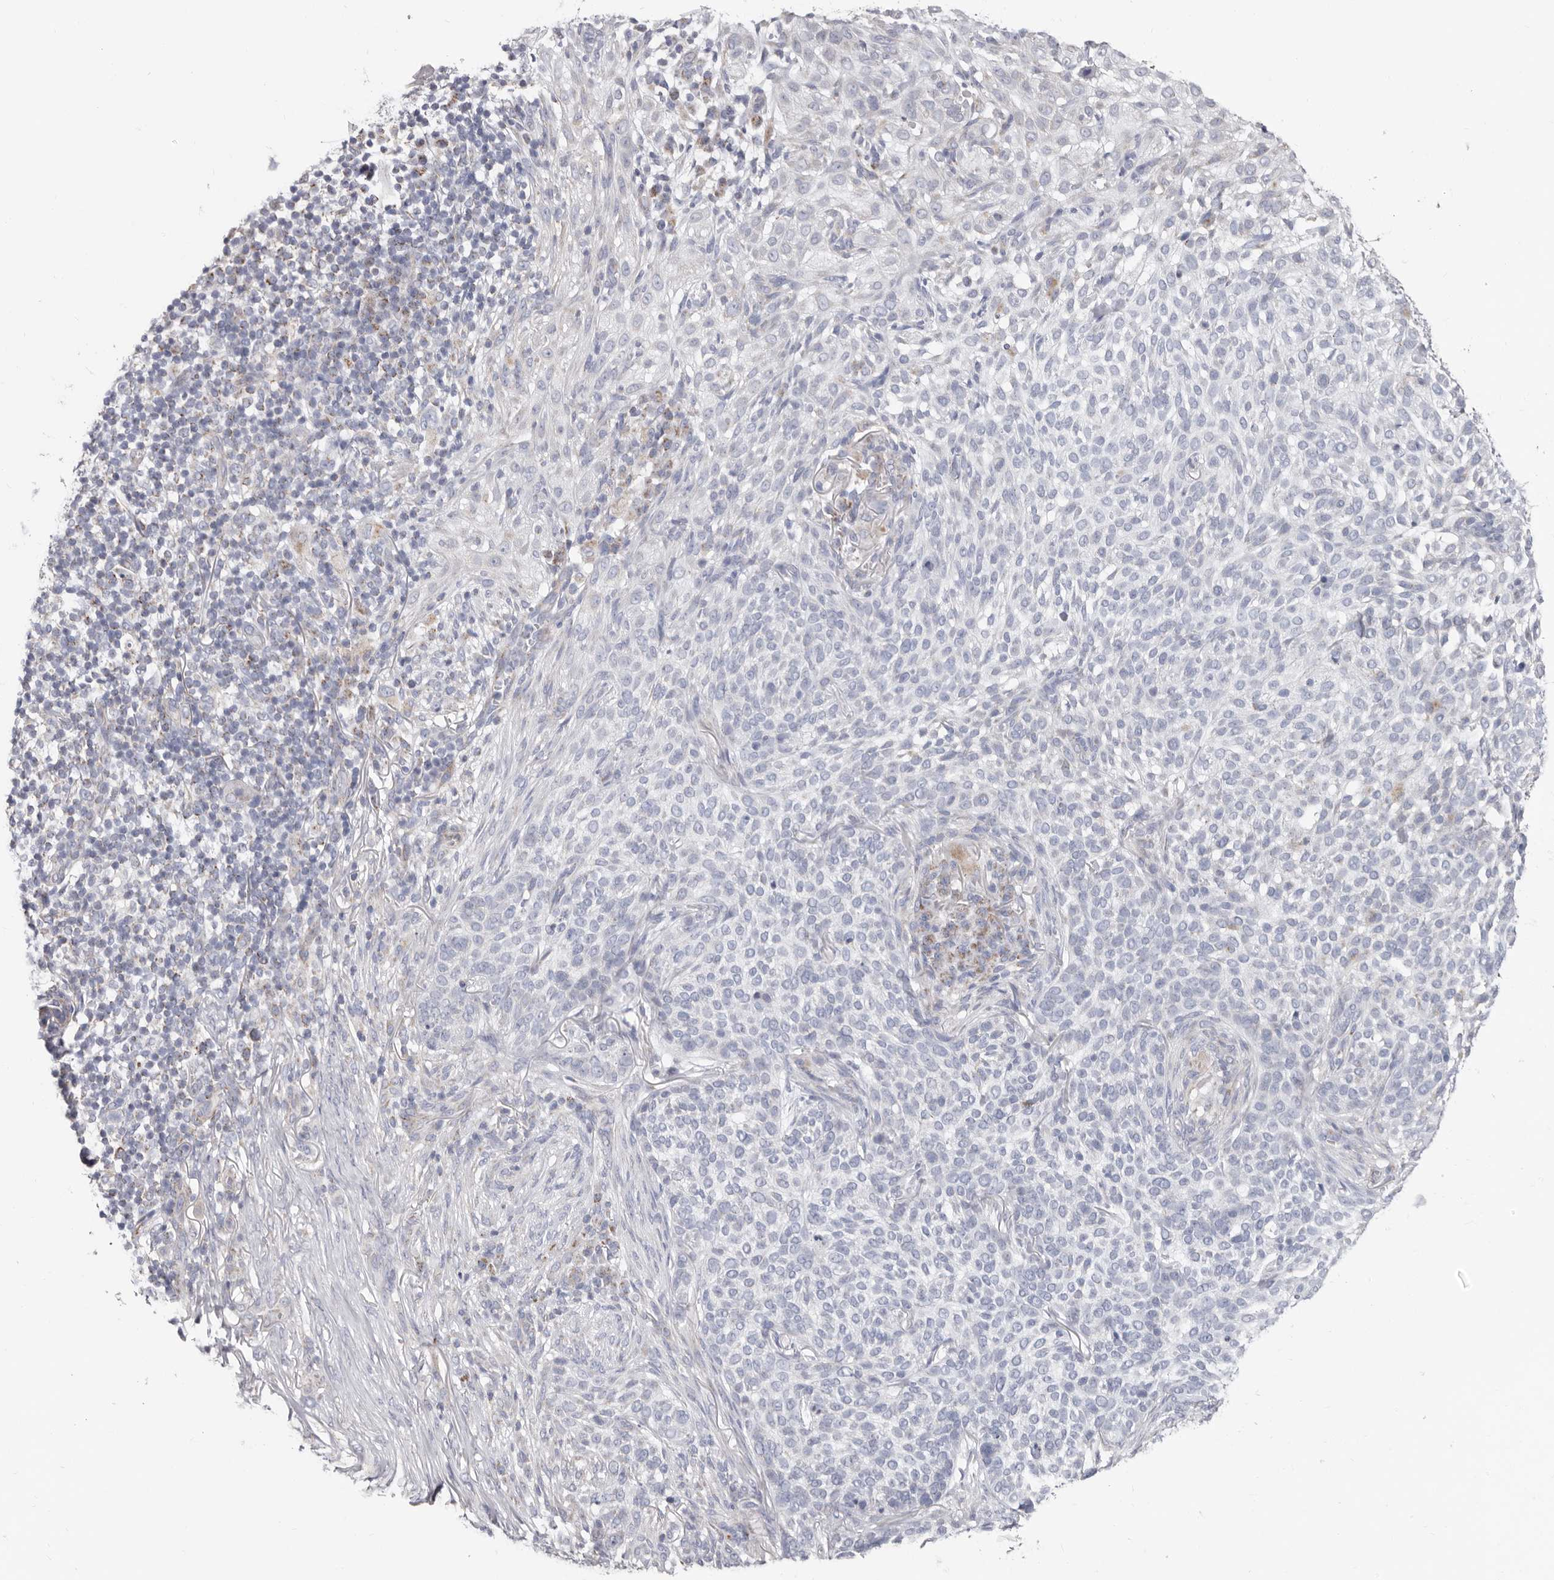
{"staining": {"intensity": "weak", "quantity": "<25%", "location": "cytoplasmic/membranous"}, "tissue": "skin cancer", "cell_type": "Tumor cells", "image_type": "cancer", "snomed": [{"axis": "morphology", "description": "Basal cell carcinoma"}, {"axis": "topography", "description": "Skin"}], "caption": "Protein analysis of skin cancer exhibits no significant staining in tumor cells.", "gene": "RSPO2", "patient": {"sex": "female", "age": 64}}